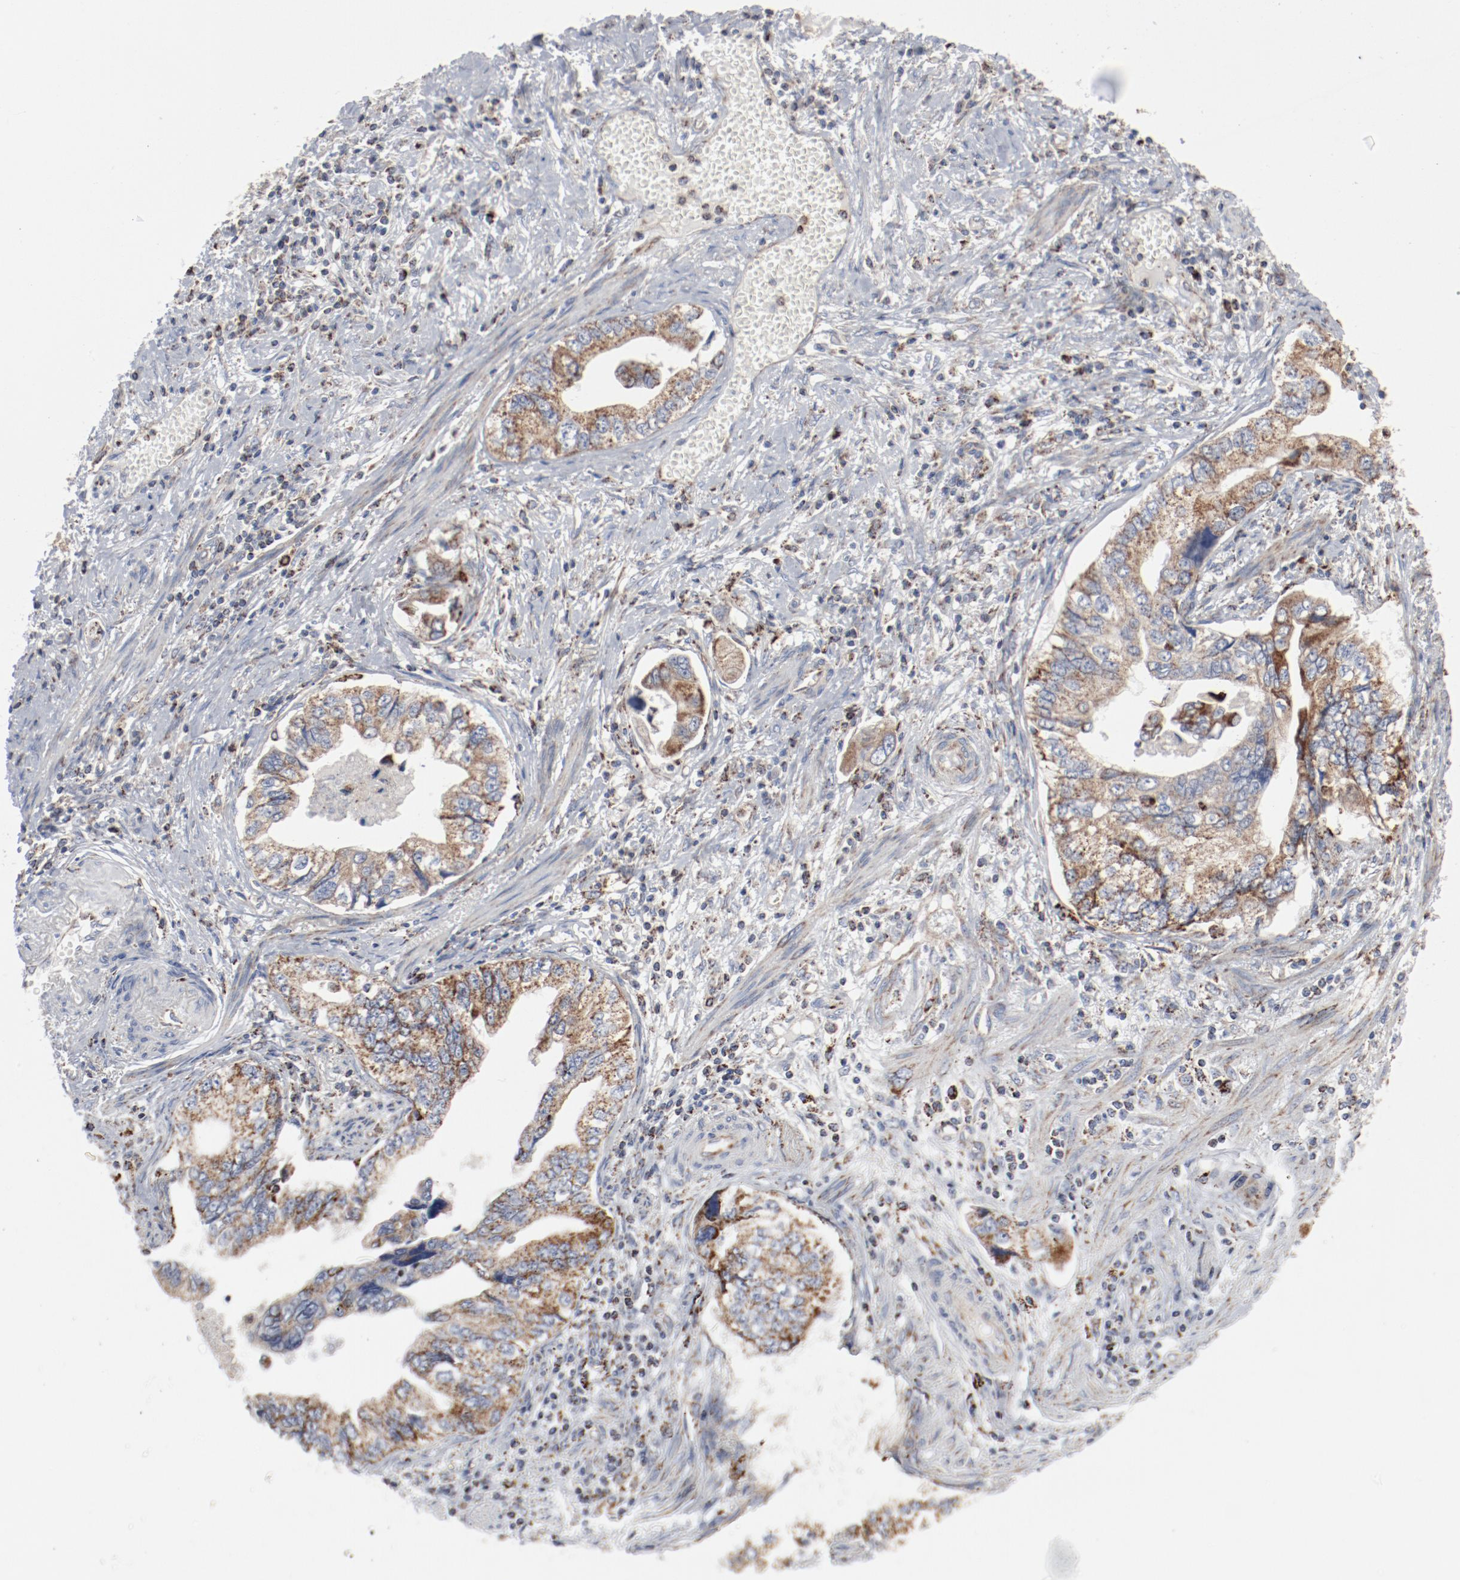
{"staining": {"intensity": "weak", "quantity": ">75%", "location": "cytoplasmic/membranous"}, "tissue": "stomach cancer", "cell_type": "Tumor cells", "image_type": "cancer", "snomed": [{"axis": "morphology", "description": "Adenocarcinoma, NOS"}, {"axis": "topography", "description": "Pancreas"}, {"axis": "topography", "description": "Stomach, upper"}], "caption": "A brown stain labels weak cytoplasmic/membranous staining of a protein in adenocarcinoma (stomach) tumor cells. (DAB (3,3'-diaminobenzidine) IHC, brown staining for protein, blue staining for nuclei).", "gene": "SETD3", "patient": {"sex": "male", "age": 77}}